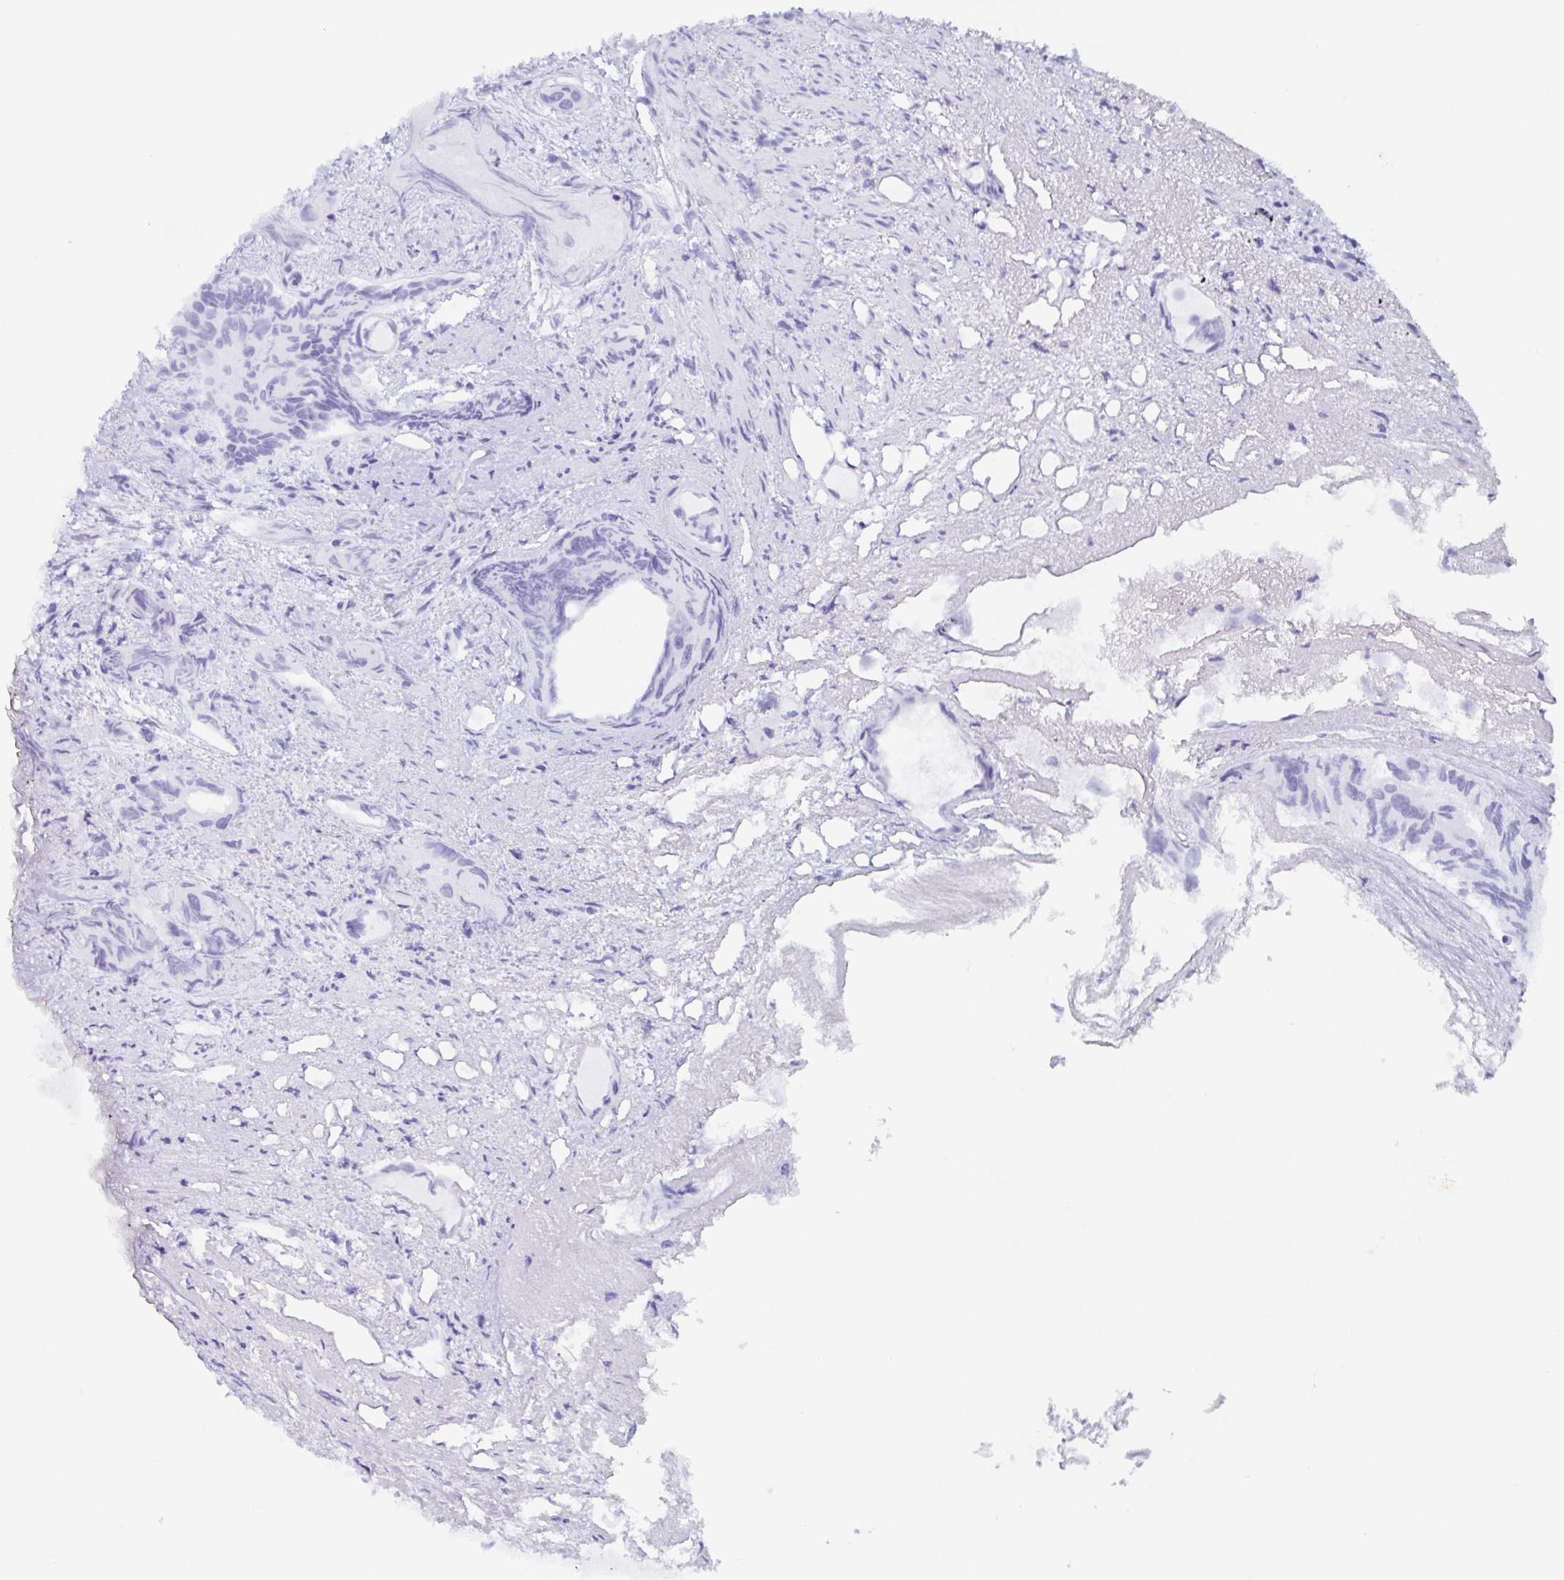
{"staining": {"intensity": "negative", "quantity": "none", "location": "none"}, "tissue": "prostate cancer", "cell_type": "Tumor cells", "image_type": "cancer", "snomed": [{"axis": "morphology", "description": "Adenocarcinoma, High grade"}, {"axis": "topography", "description": "Prostate"}], "caption": "This photomicrograph is of prostate high-grade adenocarcinoma stained with IHC to label a protein in brown with the nuclei are counter-stained blue. There is no positivity in tumor cells. (Stains: DAB (3,3'-diaminobenzidine) immunohistochemistry (IHC) with hematoxylin counter stain, Microscopy: brightfield microscopy at high magnification).", "gene": "POU2F3", "patient": {"sex": "male", "age": 84}}